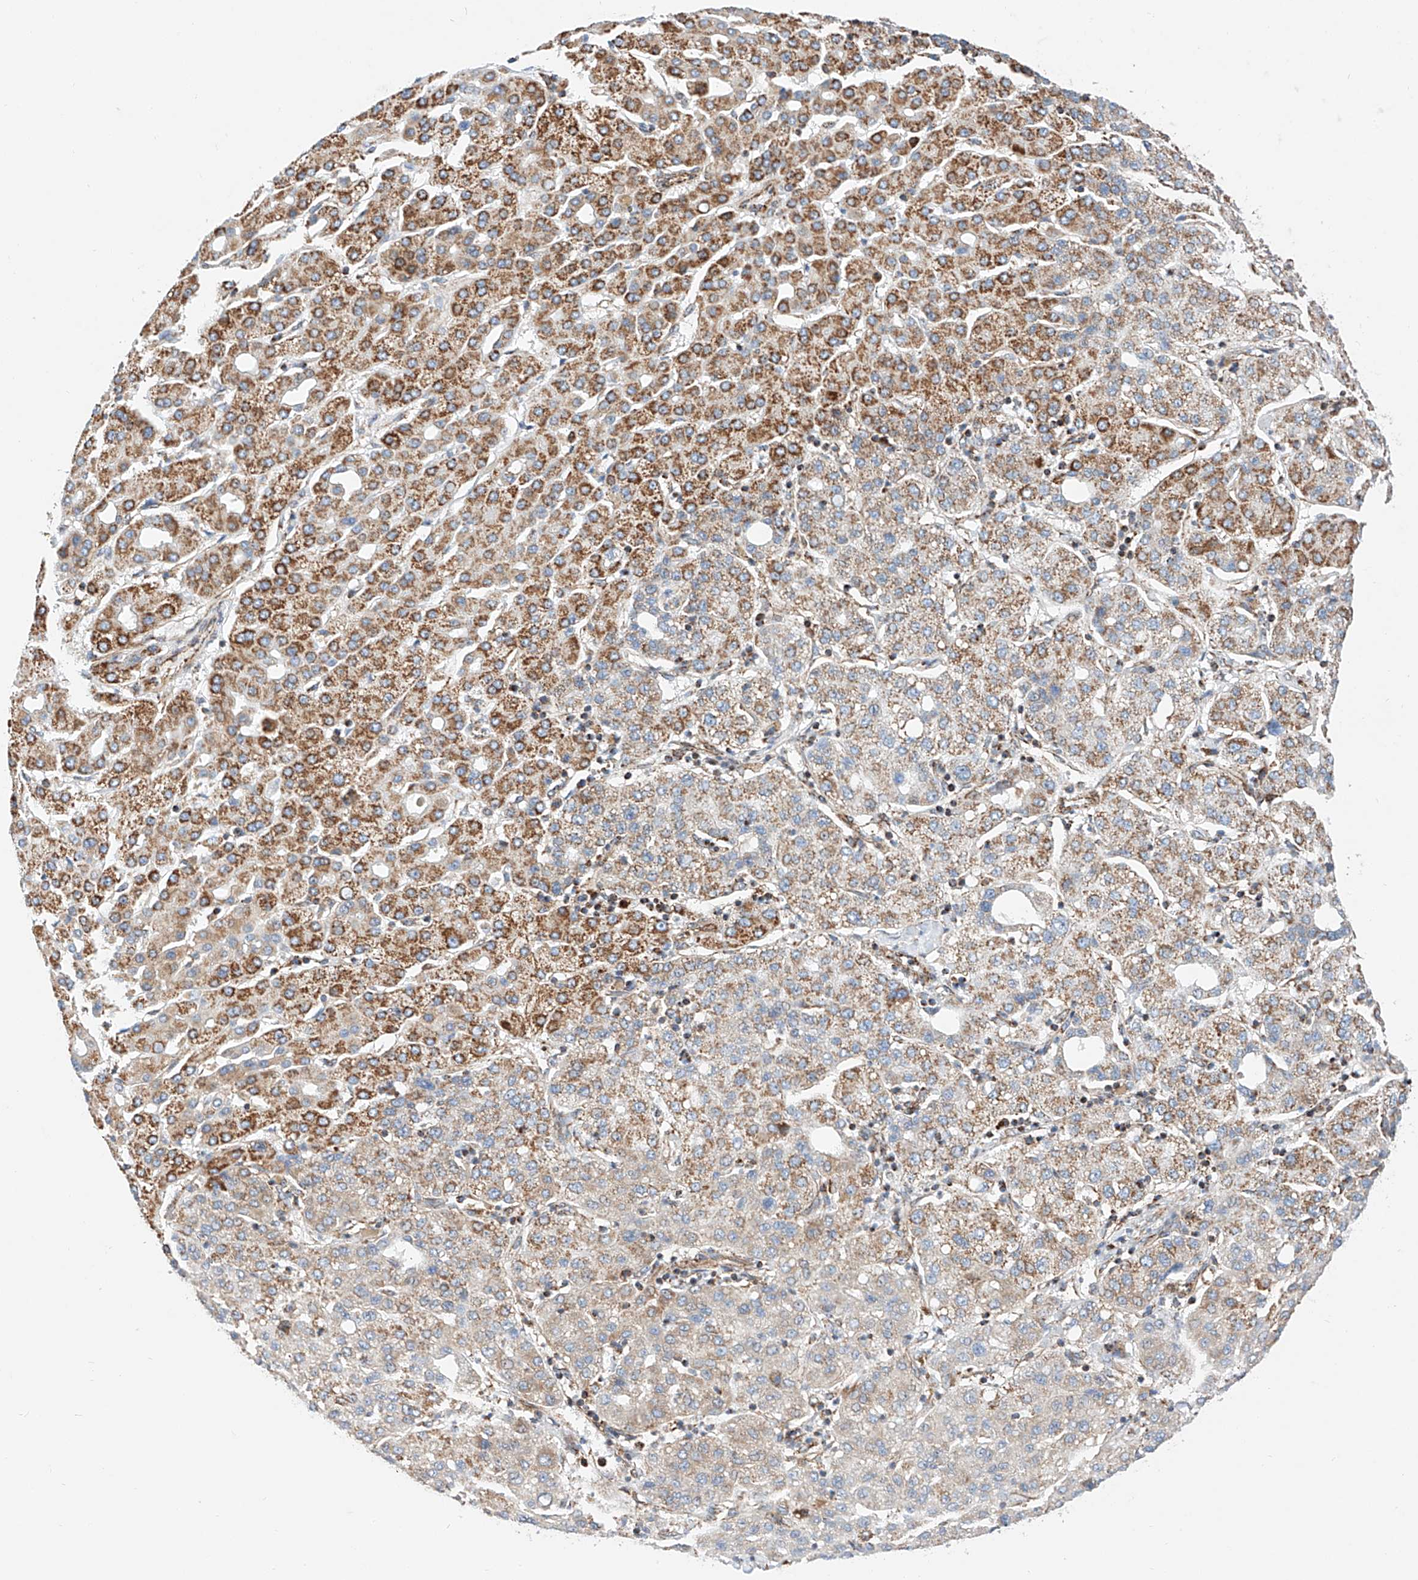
{"staining": {"intensity": "moderate", "quantity": ">75%", "location": "cytoplasmic/membranous"}, "tissue": "liver cancer", "cell_type": "Tumor cells", "image_type": "cancer", "snomed": [{"axis": "morphology", "description": "Carcinoma, Hepatocellular, NOS"}, {"axis": "topography", "description": "Liver"}], "caption": "Immunohistochemical staining of human liver cancer (hepatocellular carcinoma) reveals moderate cytoplasmic/membranous protein positivity in about >75% of tumor cells.", "gene": "NDUFV3", "patient": {"sex": "male", "age": 65}}